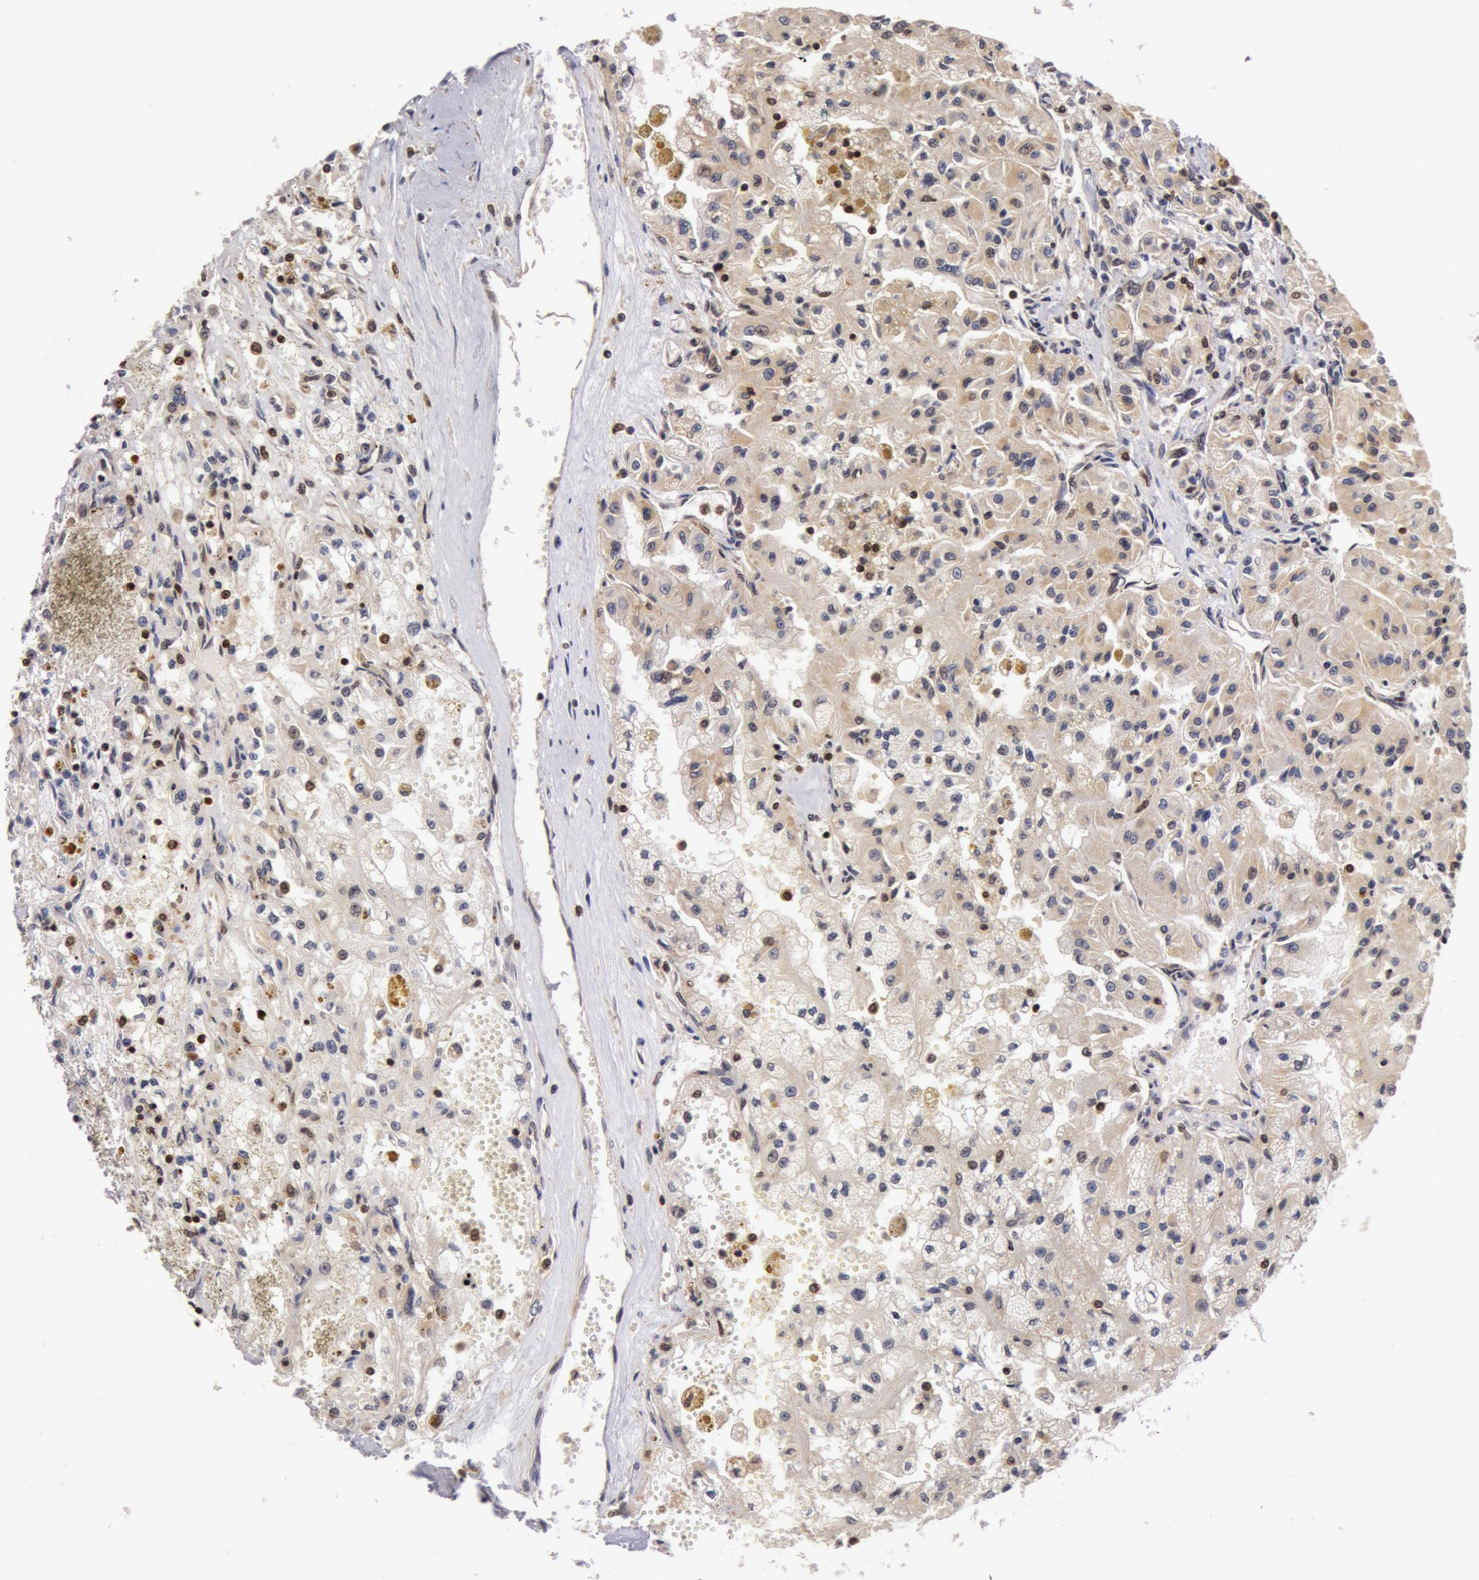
{"staining": {"intensity": "weak", "quantity": "<25%", "location": "nuclear"}, "tissue": "renal cancer", "cell_type": "Tumor cells", "image_type": "cancer", "snomed": [{"axis": "morphology", "description": "Adenocarcinoma, NOS"}, {"axis": "topography", "description": "Kidney"}], "caption": "A photomicrograph of human renal cancer (adenocarcinoma) is negative for staining in tumor cells.", "gene": "ZNF350", "patient": {"sex": "male", "age": 78}}